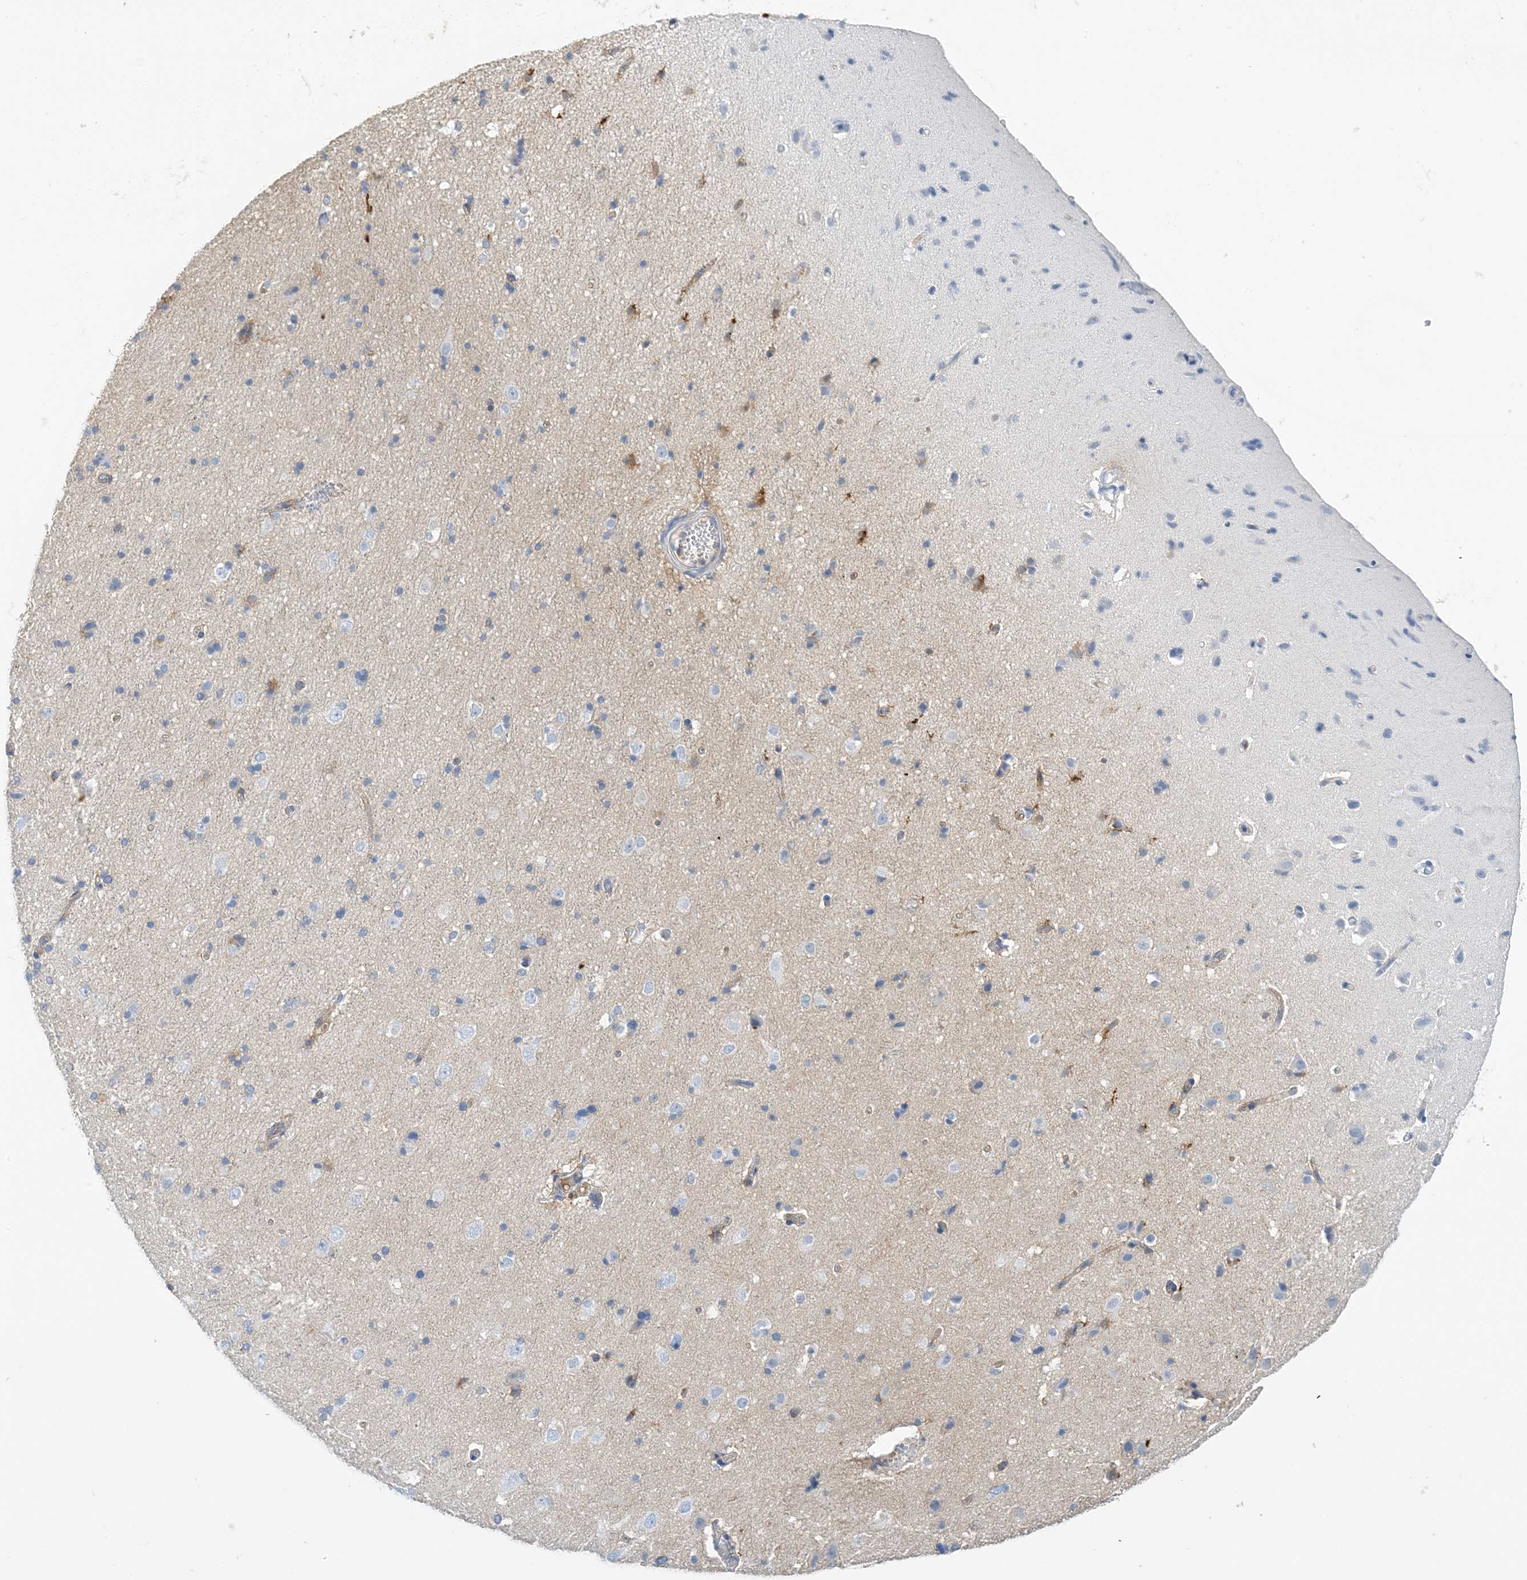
{"staining": {"intensity": "negative", "quantity": "none", "location": "none"}, "tissue": "cerebral cortex", "cell_type": "Endothelial cells", "image_type": "normal", "snomed": [{"axis": "morphology", "description": "Normal tissue, NOS"}, {"axis": "topography", "description": "Cerebral cortex"}], "caption": "High power microscopy photomicrograph of an immunohistochemistry (IHC) histopathology image of benign cerebral cortex, revealing no significant expression in endothelial cells. (DAB (3,3'-diaminobenzidine) immunohistochemistry, high magnification).", "gene": "CALHM5", "patient": {"sex": "male", "age": 34}}